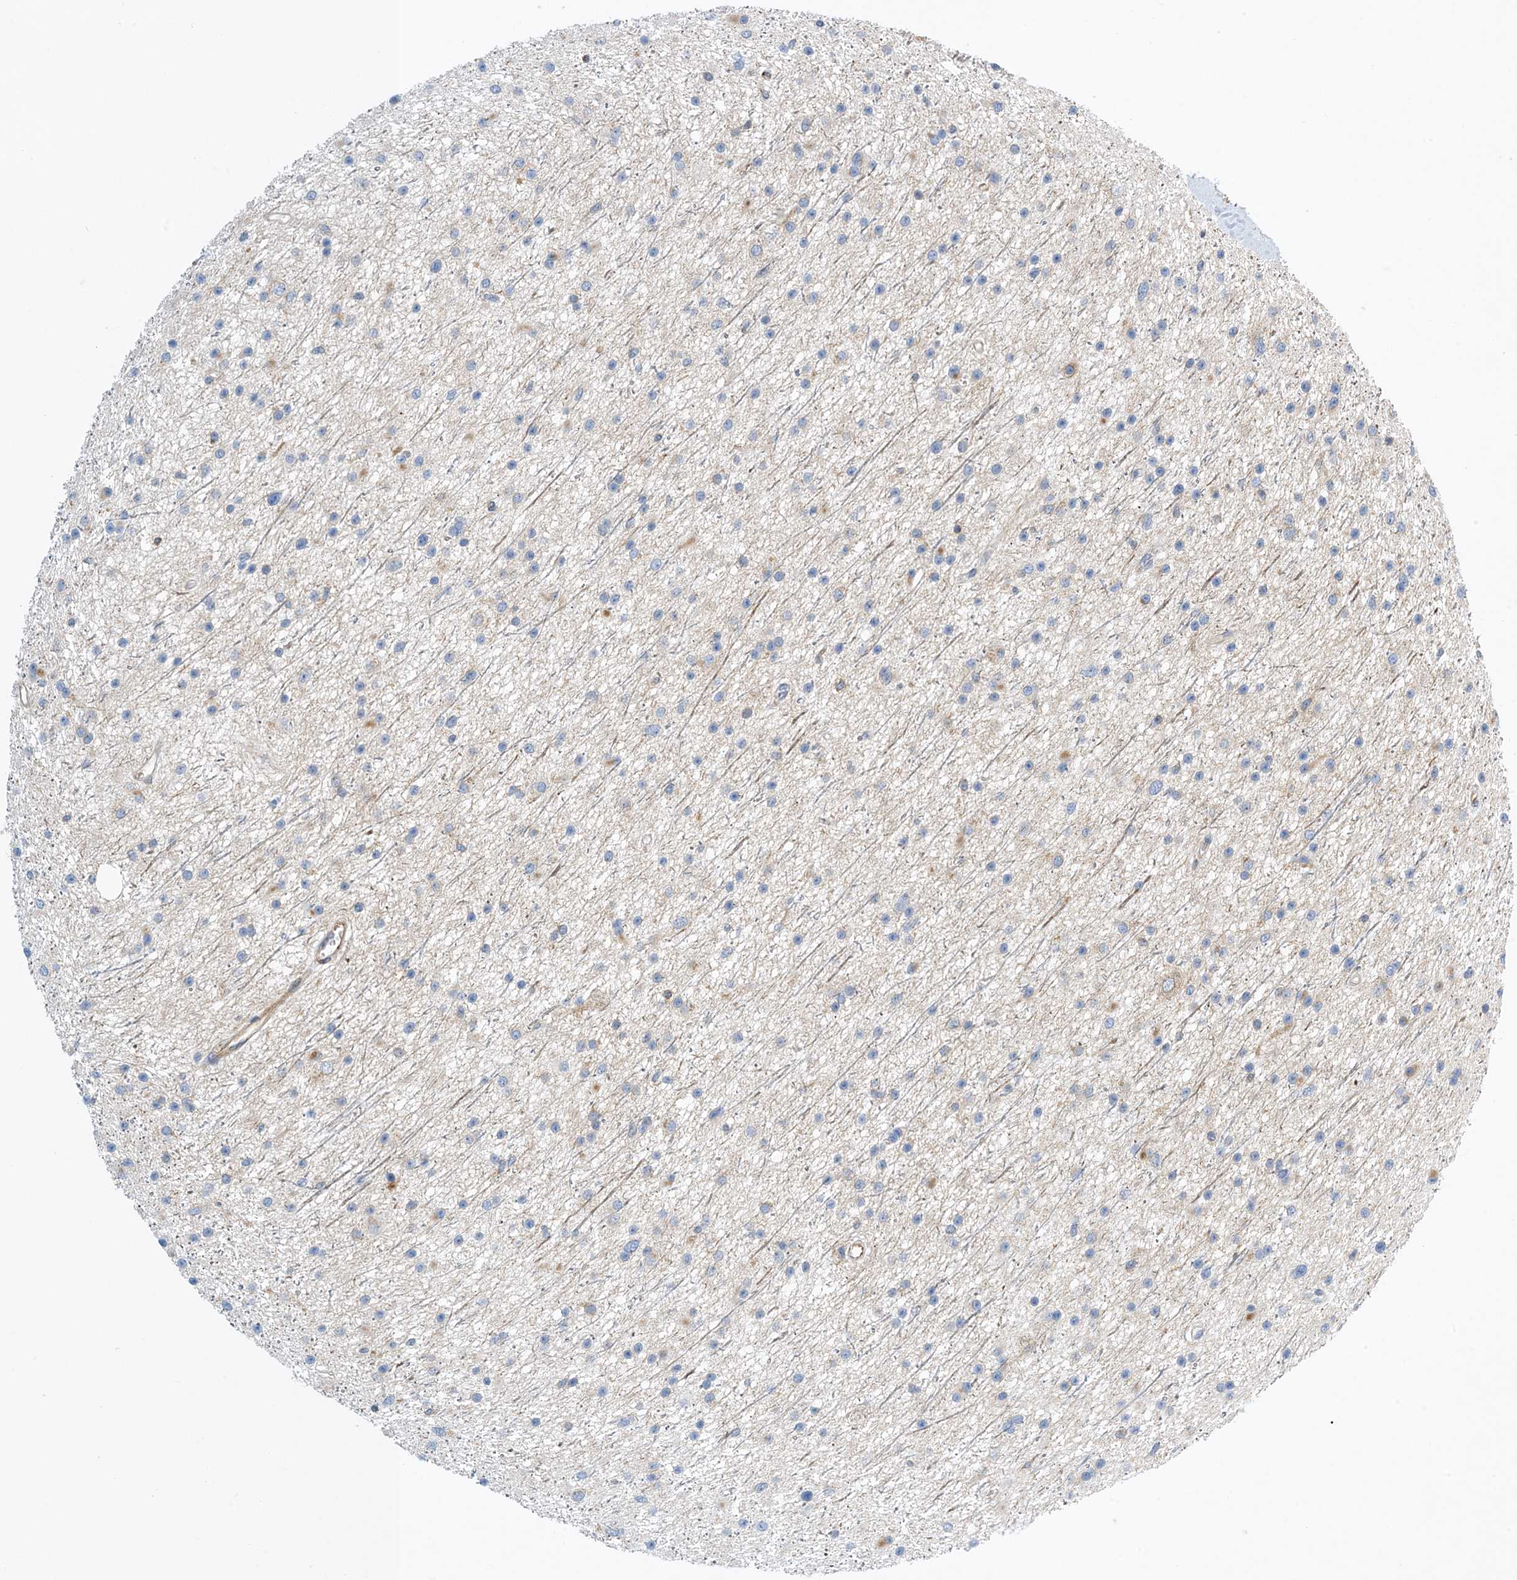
{"staining": {"intensity": "weak", "quantity": "<25%", "location": "cytoplasmic/membranous"}, "tissue": "glioma", "cell_type": "Tumor cells", "image_type": "cancer", "snomed": [{"axis": "morphology", "description": "Glioma, malignant, Low grade"}, {"axis": "topography", "description": "Cerebral cortex"}], "caption": "The photomicrograph displays no significant expression in tumor cells of malignant glioma (low-grade). (DAB immunohistochemistry with hematoxylin counter stain).", "gene": "PCDHA2", "patient": {"sex": "female", "age": 39}}